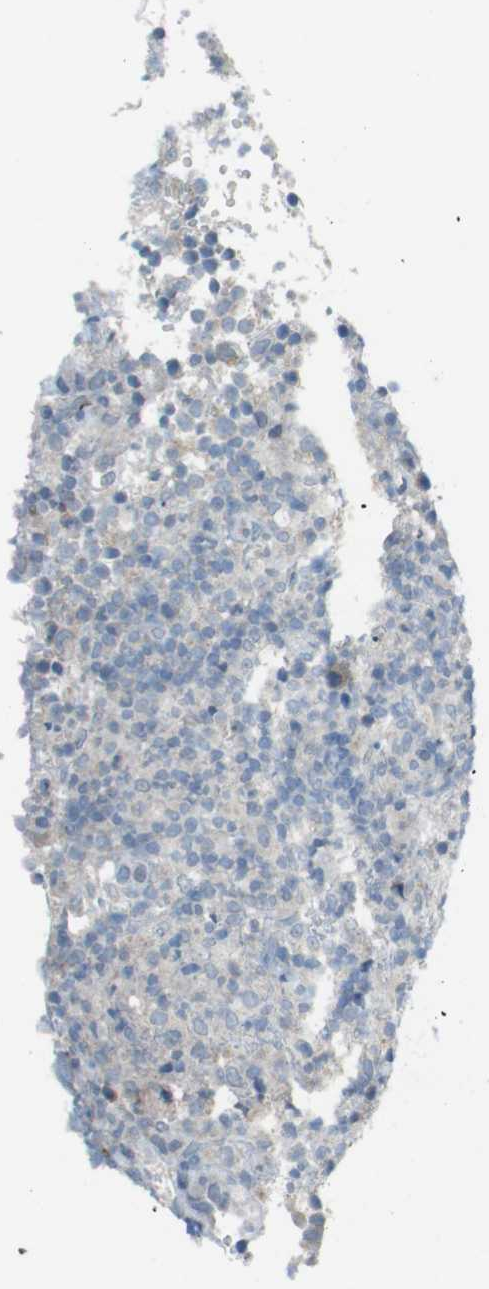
{"staining": {"intensity": "negative", "quantity": "none", "location": "none"}, "tissue": "lymphoma", "cell_type": "Tumor cells", "image_type": "cancer", "snomed": [{"axis": "morphology", "description": "Malignant lymphoma, non-Hodgkin's type, High grade"}, {"axis": "topography", "description": "Lymph node"}], "caption": "DAB (3,3'-diaminobenzidine) immunohistochemical staining of human high-grade malignant lymphoma, non-Hodgkin's type exhibits no significant staining in tumor cells.", "gene": "MUC5B", "patient": {"sex": "female", "age": 76}}